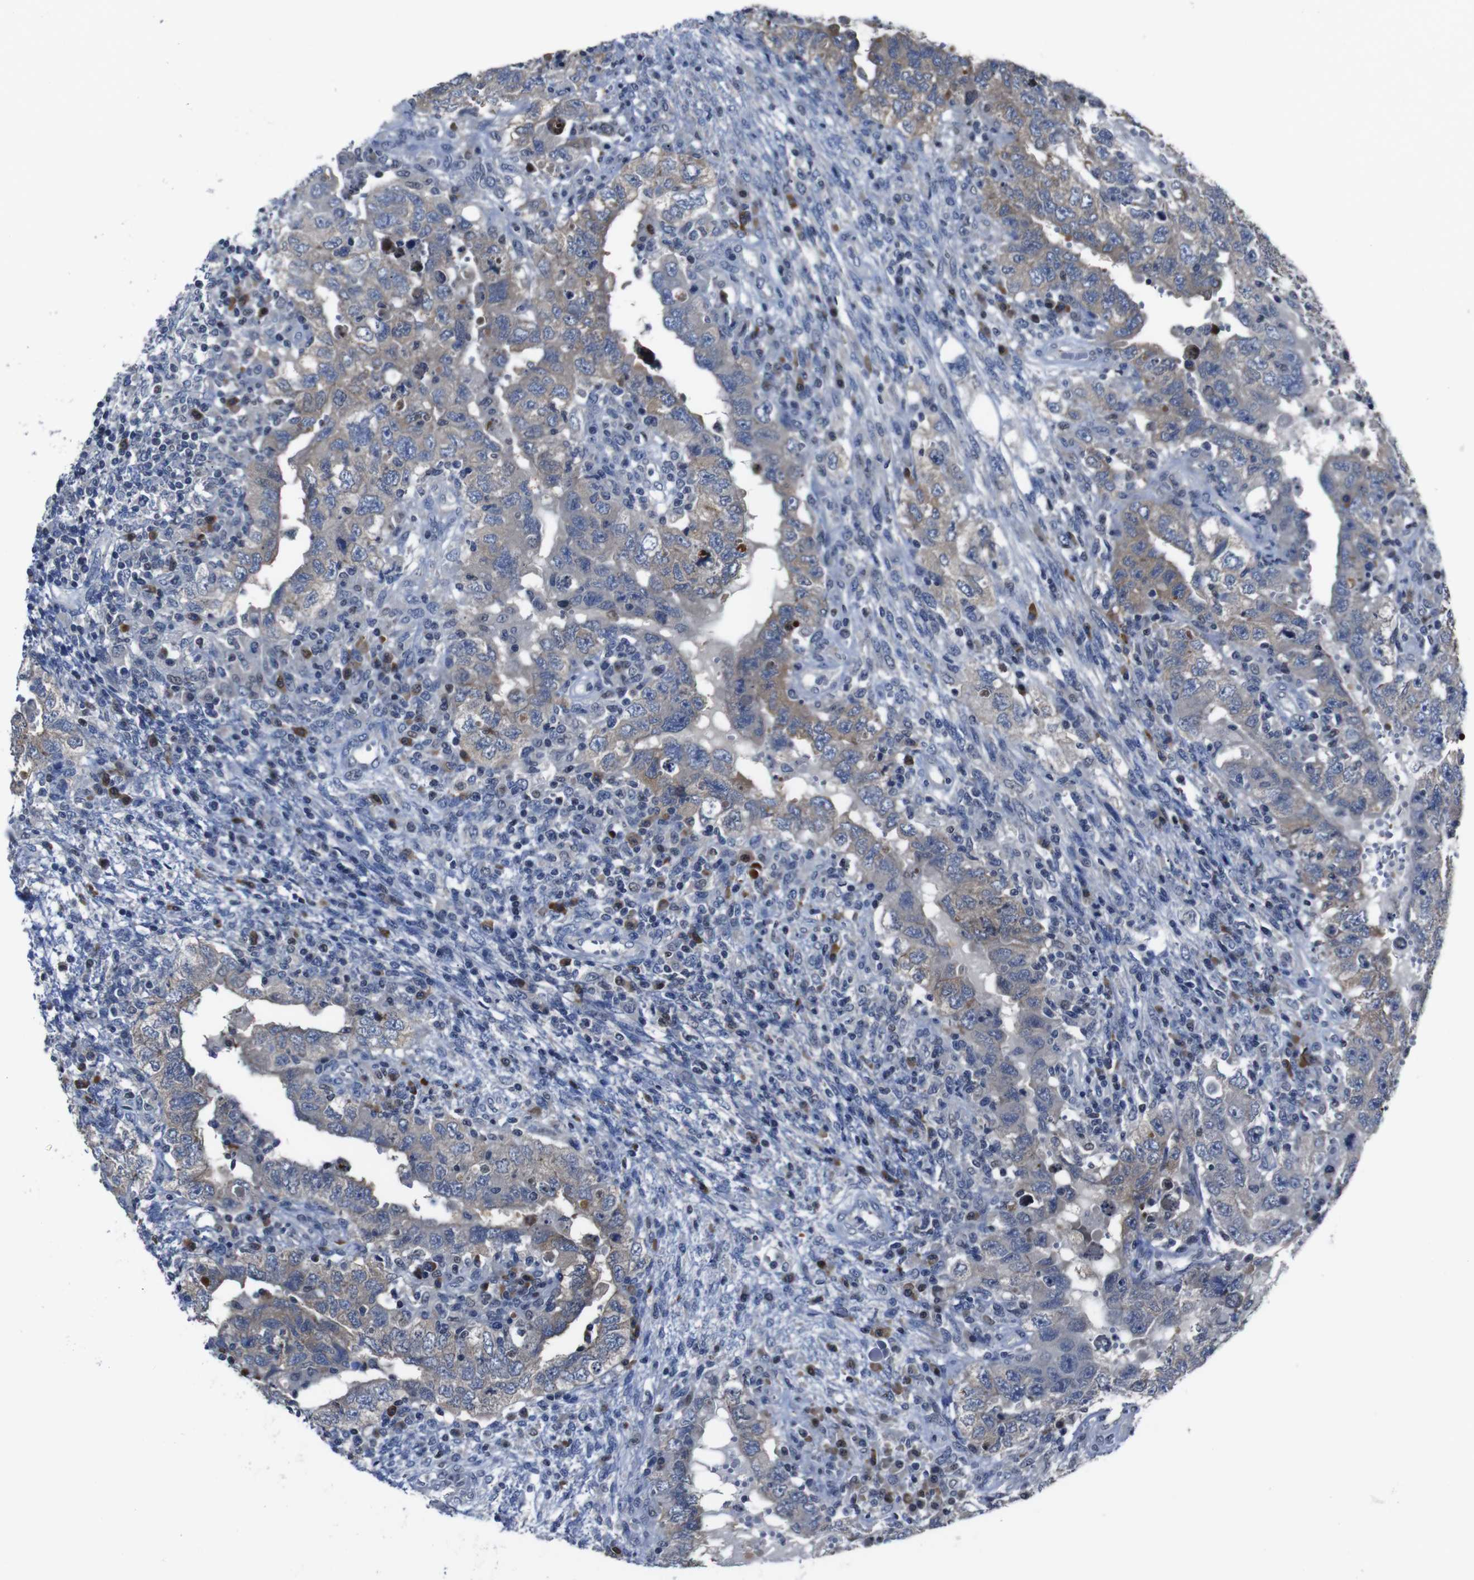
{"staining": {"intensity": "weak", "quantity": "25%-75%", "location": "cytoplasmic/membranous"}, "tissue": "testis cancer", "cell_type": "Tumor cells", "image_type": "cancer", "snomed": [{"axis": "morphology", "description": "Carcinoma, Embryonal, NOS"}, {"axis": "topography", "description": "Testis"}], "caption": "Embryonal carcinoma (testis) stained with DAB IHC exhibits low levels of weak cytoplasmic/membranous staining in about 25%-75% of tumor cells. The staining was performed using DAB (3,3'-diaminobenzidine) to visualize the protein expression in brown, while the nuclei were stained in blue with hematoxylin (Magnification: 20x).", "gene": "SEMA4B", "patient": {"sex": "male", "age": 26}}